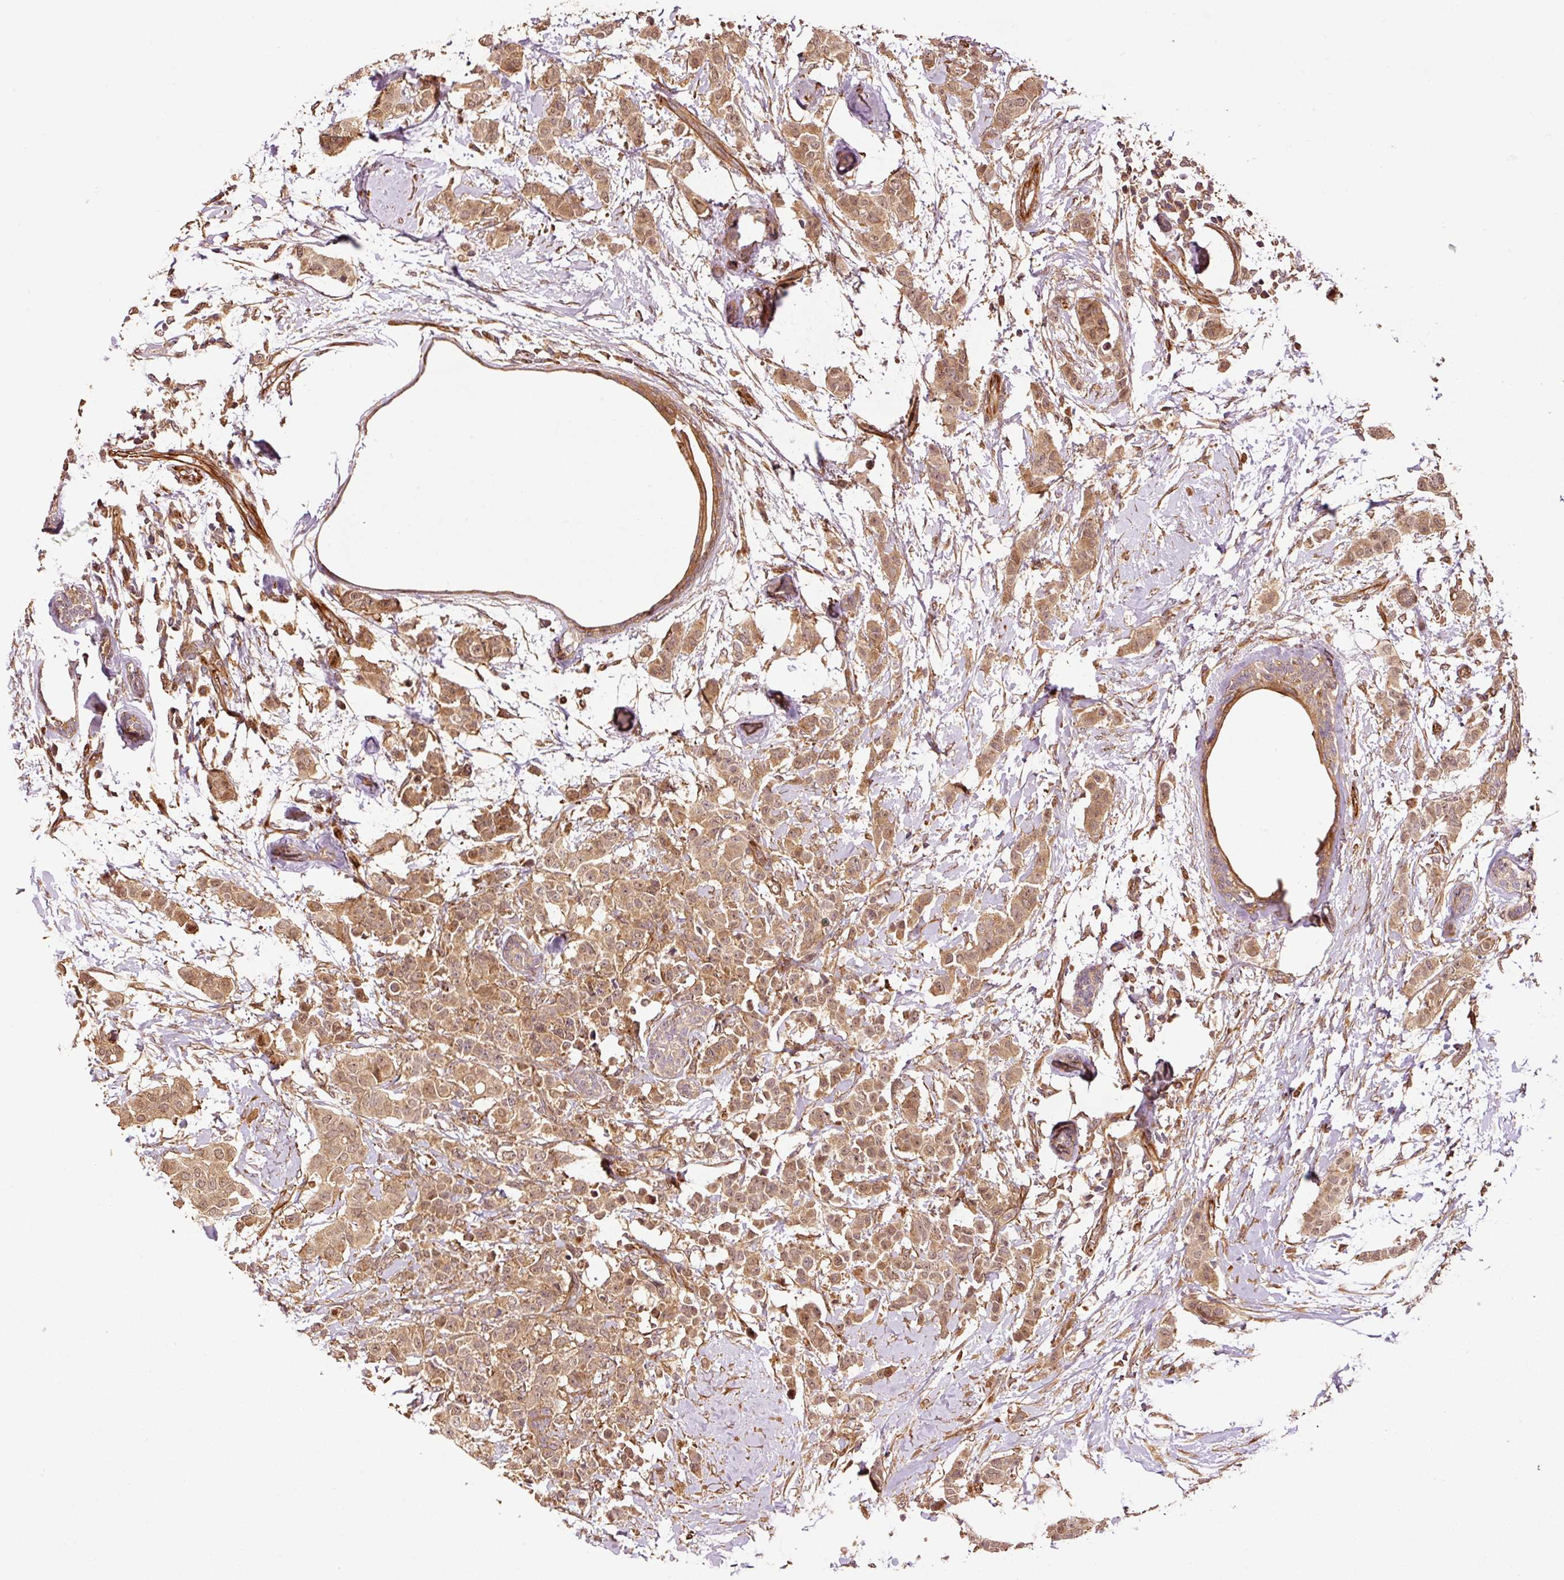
{"staining": {"intensity": "moderate", "quantity": ">75%", "location": "cytoplasmic/membranous,nuclear"}, "tissue": "breast cancer", "cell_type": "Tumor cells", "image_type": "cancer", "snomed": [{"axis": "morphology", "description": "Duct carcinoma"}, {"axis": "topography", "description": "Breast"}], "caption": "Breast invasive ductal carcinoma was stained to show a protein in brown. There is medium levels of moderate cytoplasmic/membranous and nuclear positivity in about >75% of tumor cells.", "gene": "OXER1", "patient": {"sex": "female", "age": 40}}